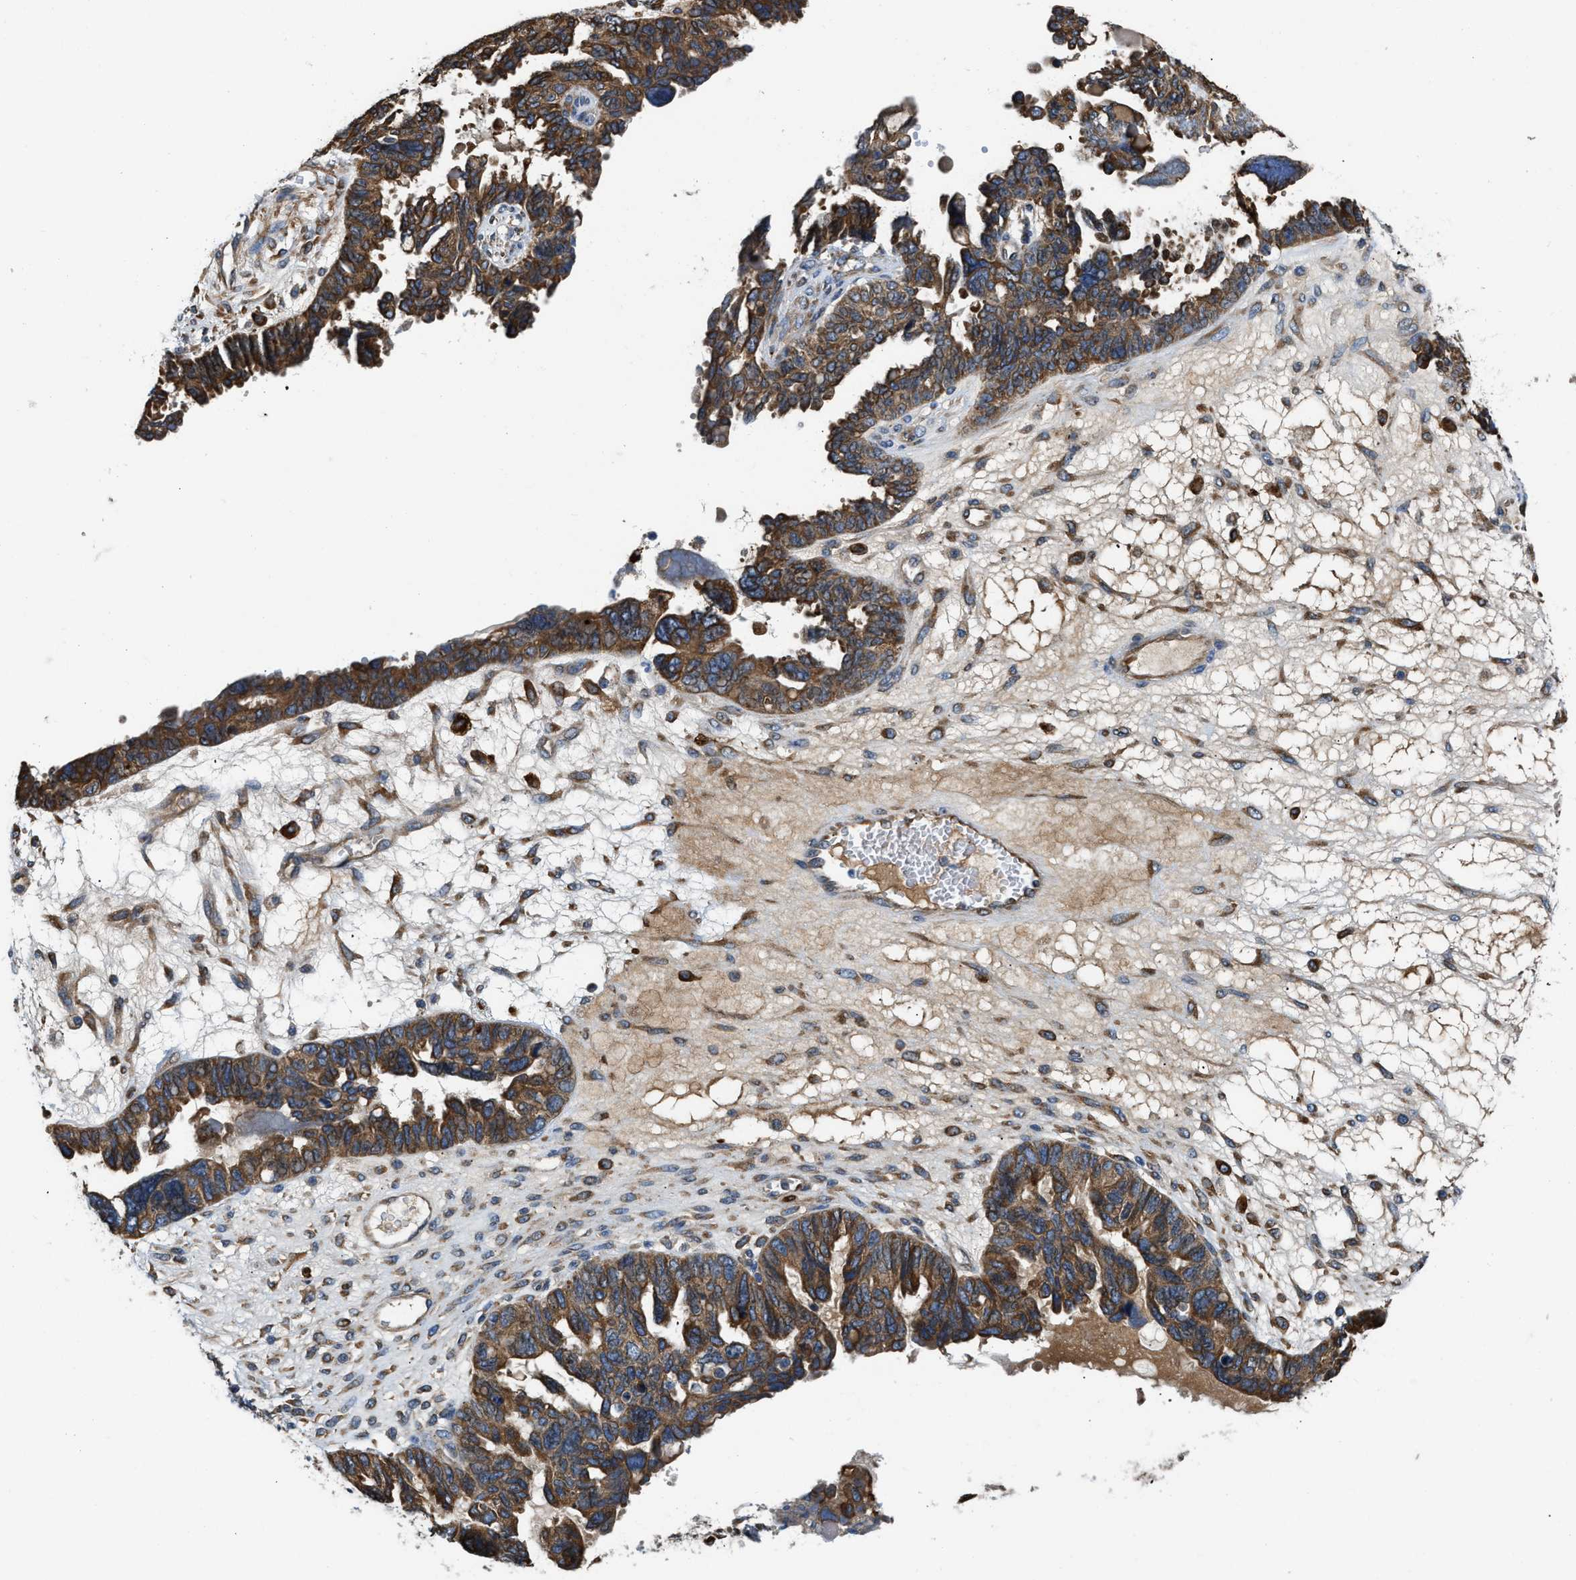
{"staining": {"intensity": "strong", "quantity": ">75%", "location": "cytoplasmic/membranous"}, "tissue": "ovarian cancer", "cell_type": "Tumor cells", "image_type": "cancer", "snomed": [{"axis": "morphology", "description": "Cystadenocarcinoma, serous, NOS"}, {"axis": "topography", "description": "Ovary"}], "caption": "Immunohistochemical staining of human ovarian serous cystadenocarcinoma displays high levels of strong cytoplasmic/membranous positivity in about >75% of tumor cells.", "gene": "ARL6IP5", "patient": {"sex": "female", "age": 79}}